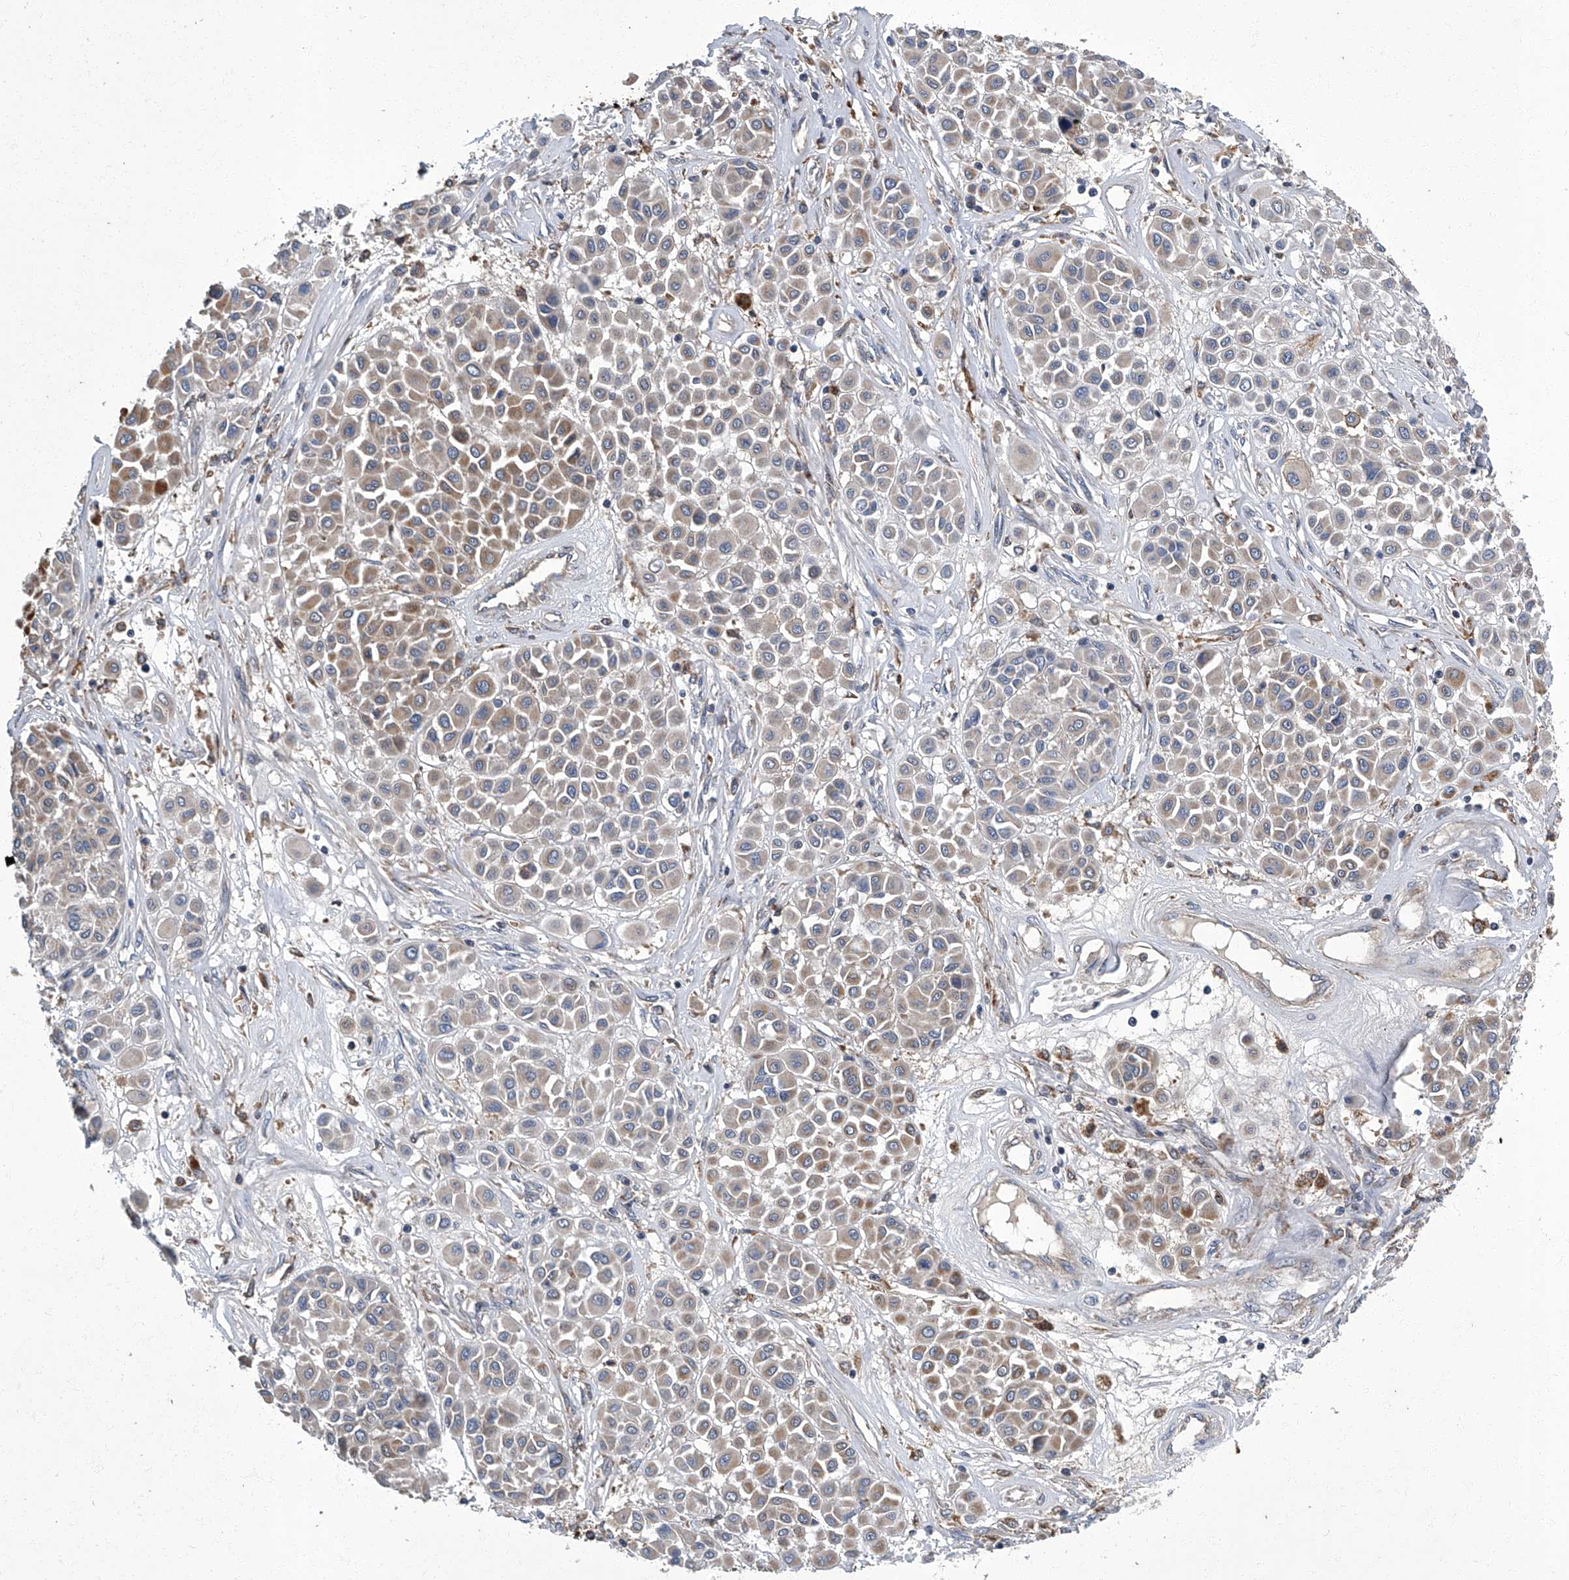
{"staining": {"intensity": "moderate", "quantity": "25%-75%", "location": "cytoplasmic/membranous"}, "tissue": "melanoma", "cell_type": "Tumor cells", "image_type": "cancer", "snomed": [{"axis": "morphology", "description": "Malignant melanoma, Metastatic site"}, {"axis": "topography", "description": "Soft tissue"}], "caption": "Immunohistochemical staining of human melanoma demonstrates medium levels of moderate cytoplasmic/membranous protein positivity in about 25%-75% of tumor cells.", "gene": "TNFRSF13B", "patient": {"sex": "male", "age": 41}}